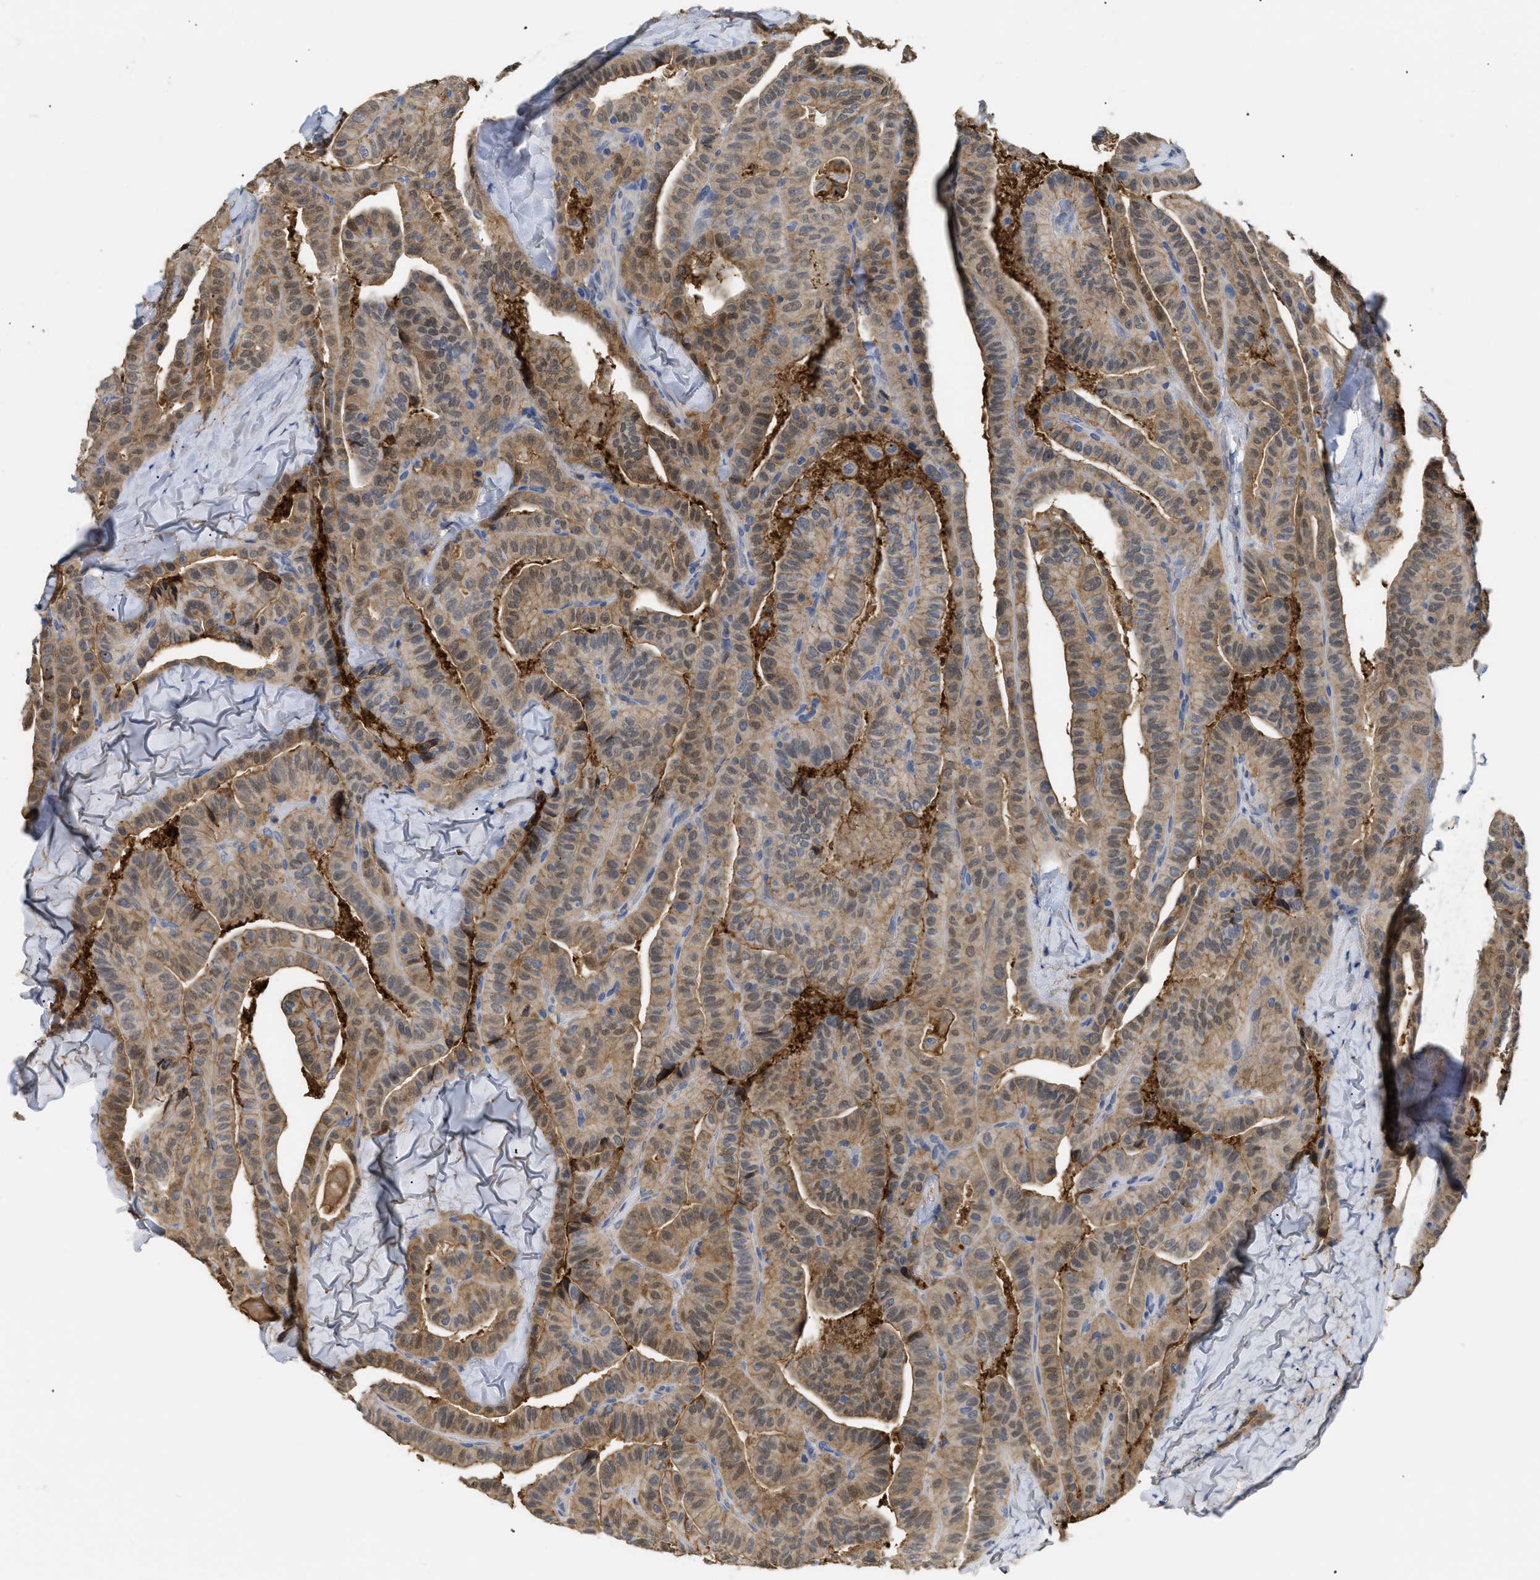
{"staining": {"intensity": "moderate", "quantity": ">75%", "location": "cytoplasmic/membranous,nuclear"}, "tissue": "thyroid cancer", "cell_type": "Tumor cells", "image_type": "cancer", "snomed": [{"axis": "morphology", "description": "Papillary adenocarcinoma, NOS"}, {"axis": "topography", "description": "Thyroid gland"}], "caption": "IHC of papillary adenocarcinoma (thyroid) shows medium levels of moderate cytoplasmic/membranous and nuclear positivity in approximately >75% of tumor cells.", "gene": "ANXA4", "patient": {"sex": "male", "age": 77}}